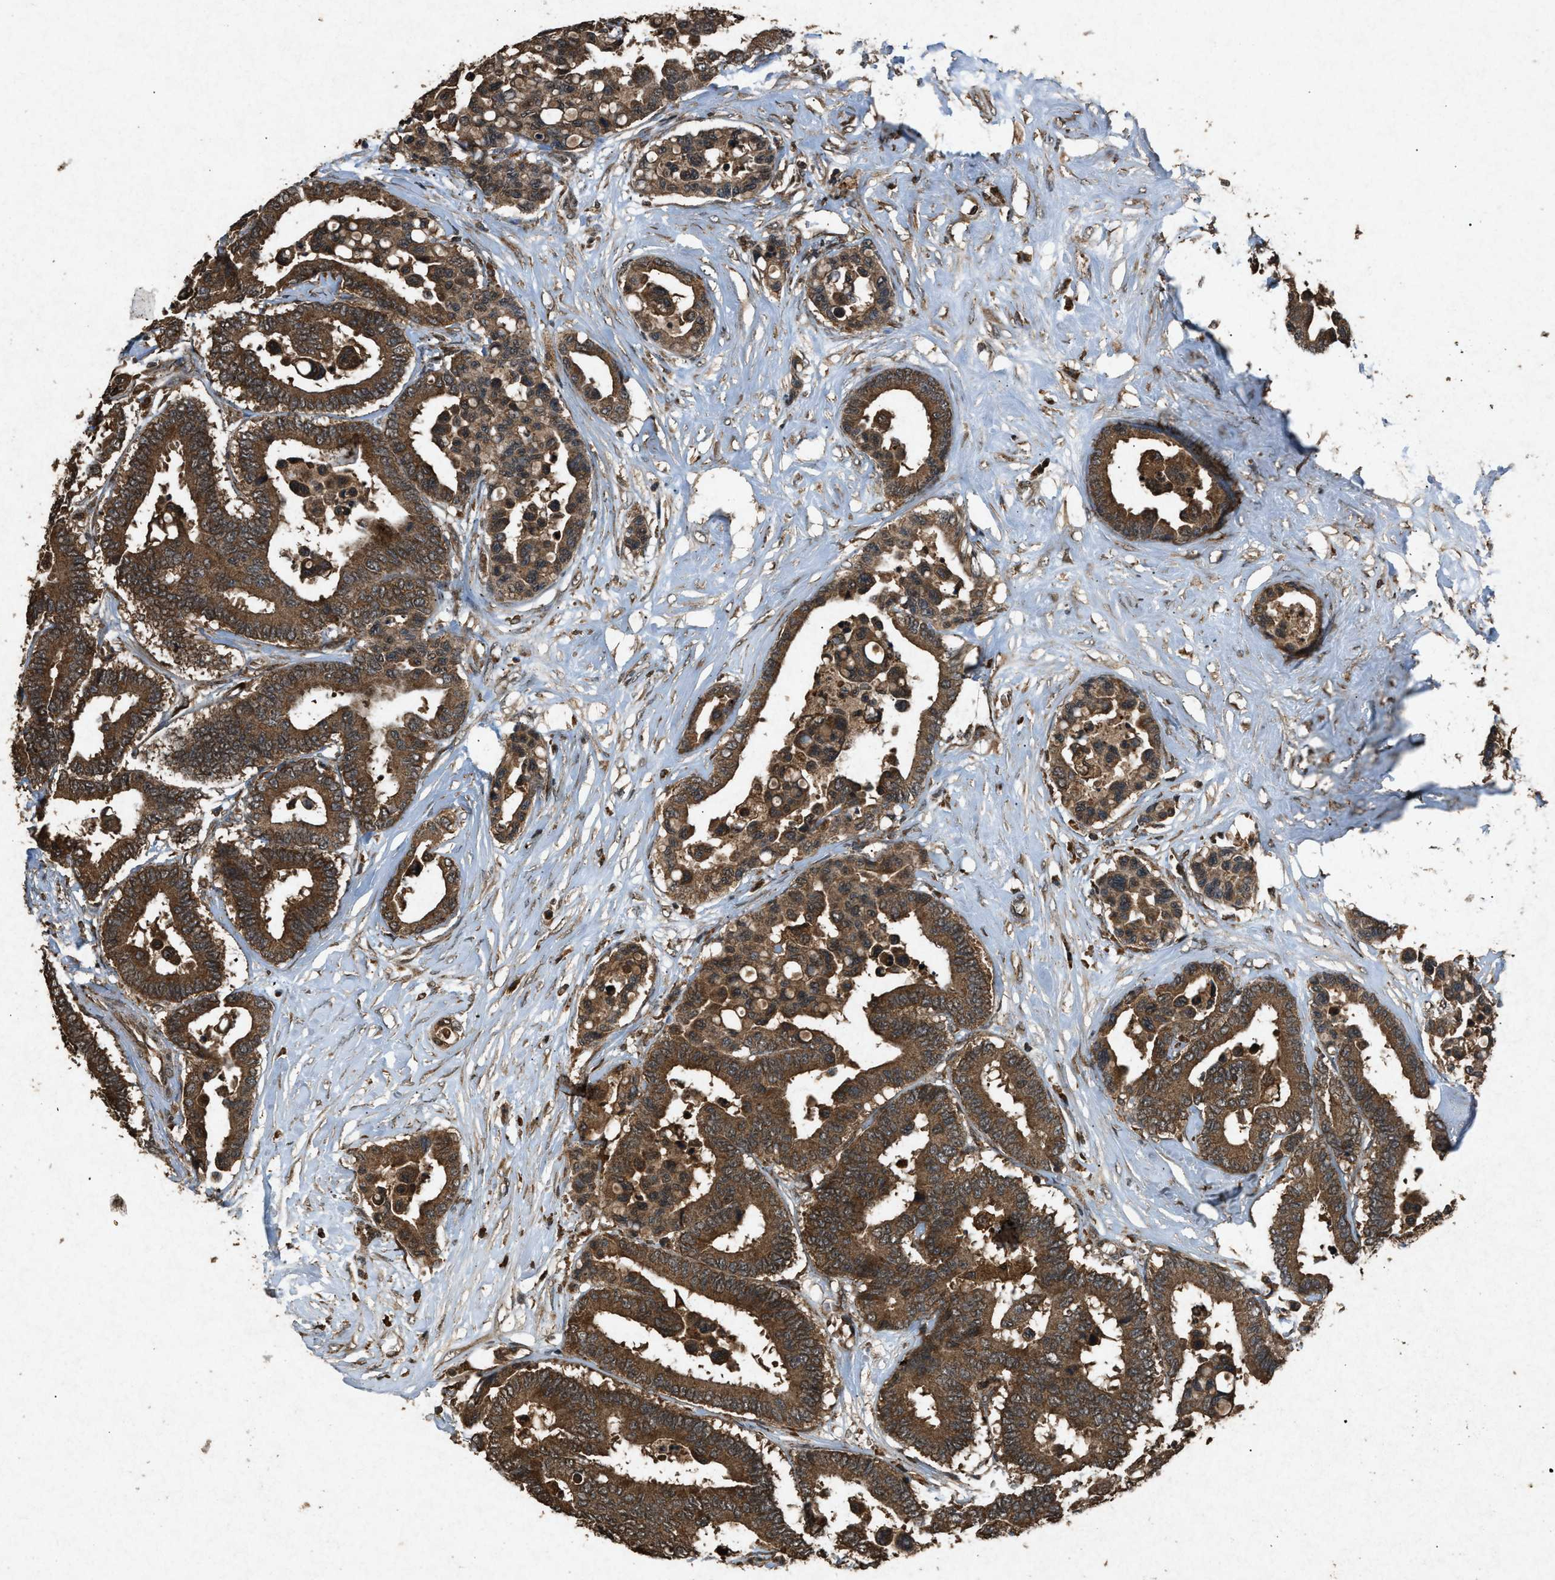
{"staining": {"intensity": "moderate", "quantity": ">75%", "location": "cytoplasmic/membranous"}, "tissue": "colorectal cancer", "cell_type": "Tumor cells", "image_type": "cancer", "snomed": [{"axis": "morphology", "description": "Normal tissue, NOS"}, {"axis": "morphology", "description": "Adenocarcinoma, NOS"}, {"axis": "topography", "description": "Colon"}], "caption": "Immunohistochemistry (IHC) (DAB) staining of human colorectal adenocarcinoma reveals moderate cytoplasmic/membranous protein positivity in about >75% of tumor cells.", "gene": "OAS1", "patient": {"sex": "male", "age": 82}}